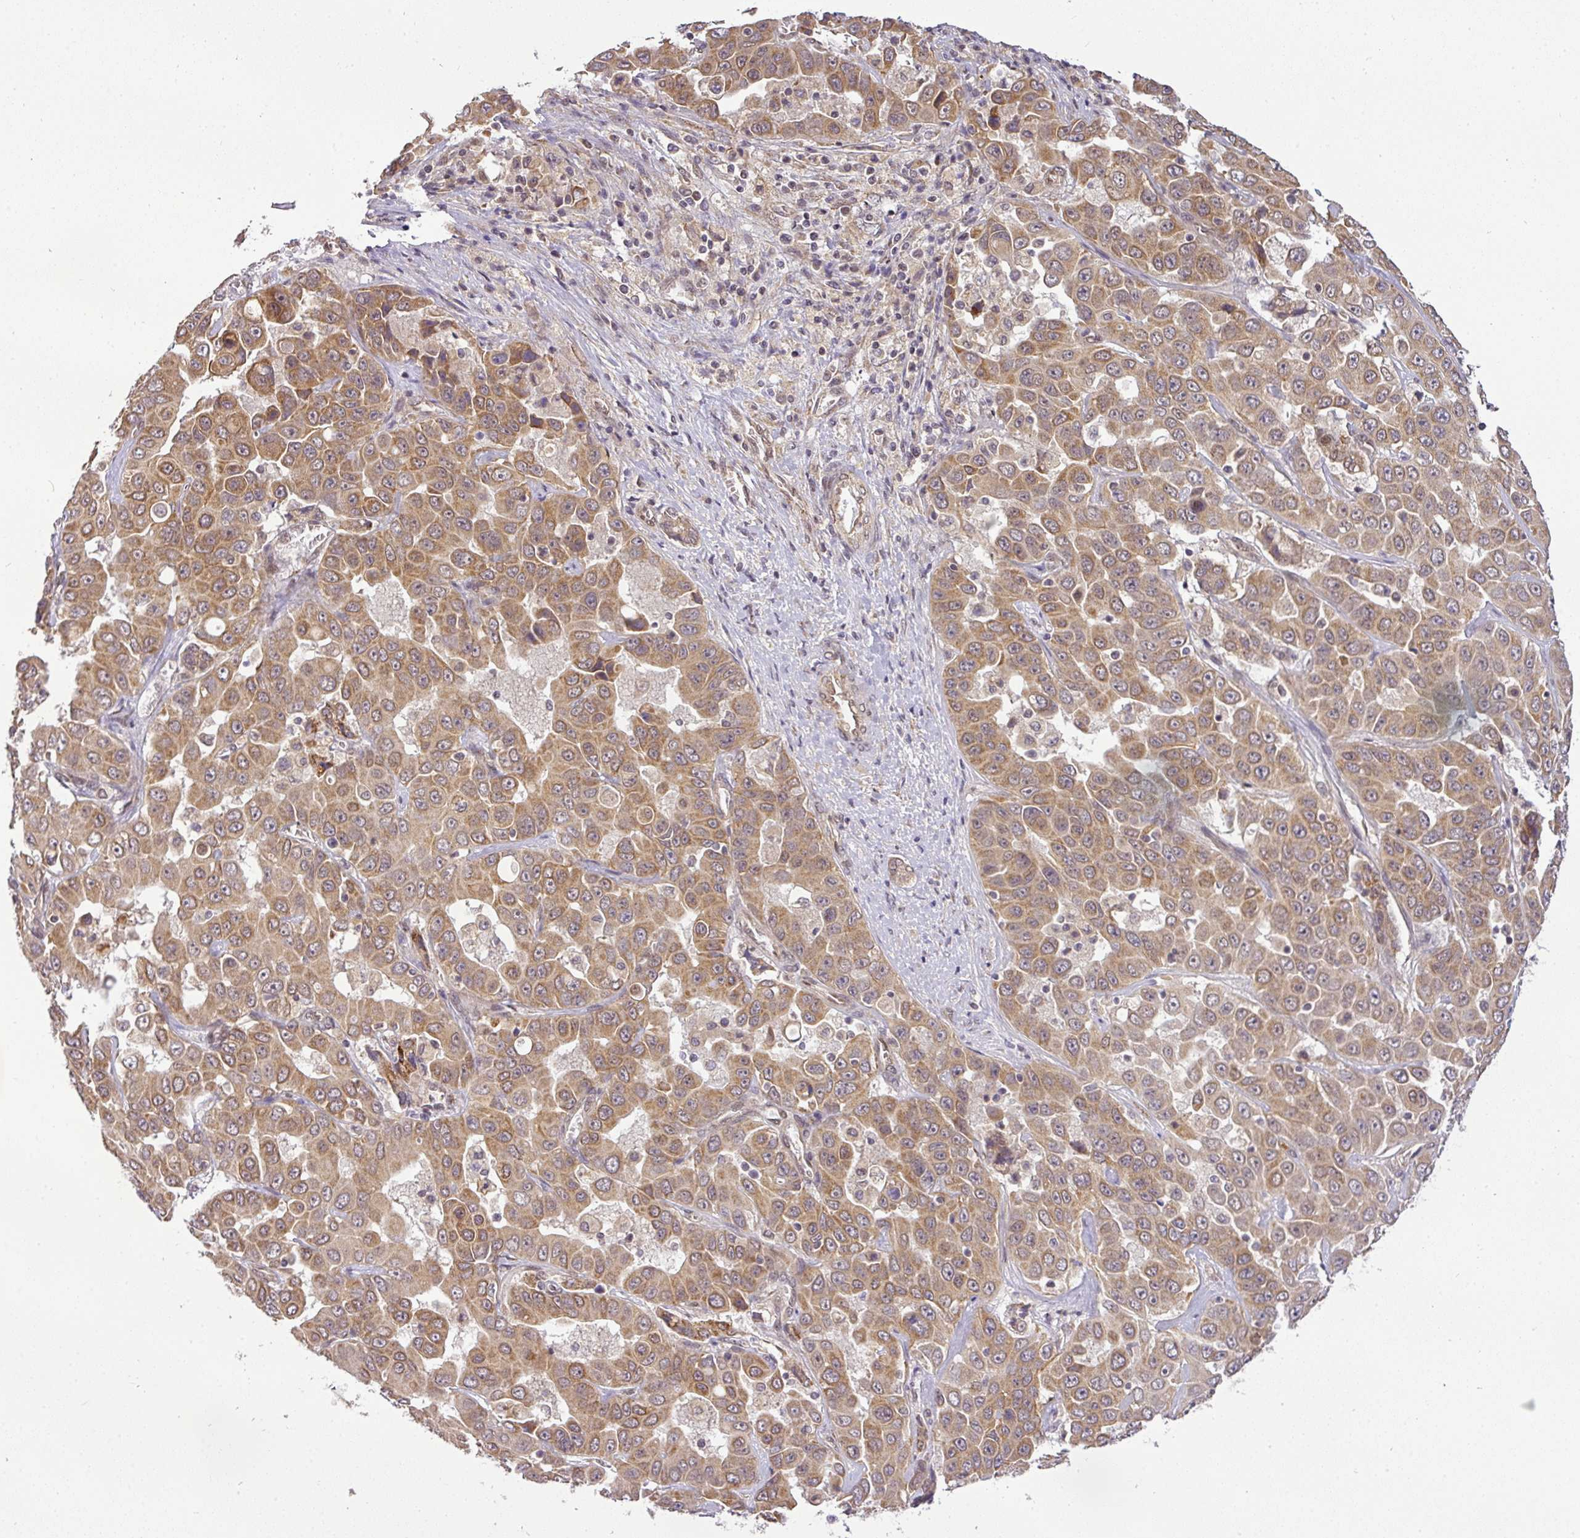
{"staining": {"intensity": "moderate", "quantity": ">75%", "location": "cytoplasmic/membranous"}, "tissue": "liver cancer", "cell_type": "Tumor cells", "image_type": "cancer", "snomed": [{"axis": "morphology", "description": "Cholangiocarcinoma"}, {"axis": "topography", "description": "Liver"}], "caption": "A micrograph of liver cancer (cholangiocarcinoma) stained for a protein shows moderate cytoplasmic/membranous brown staining in tumor cells. Immunohistochemistry stains the protein in brown and the nuclei are stained blue.", "gene": "C1orf226", "patient": {"sex": "female", "age": 52}}